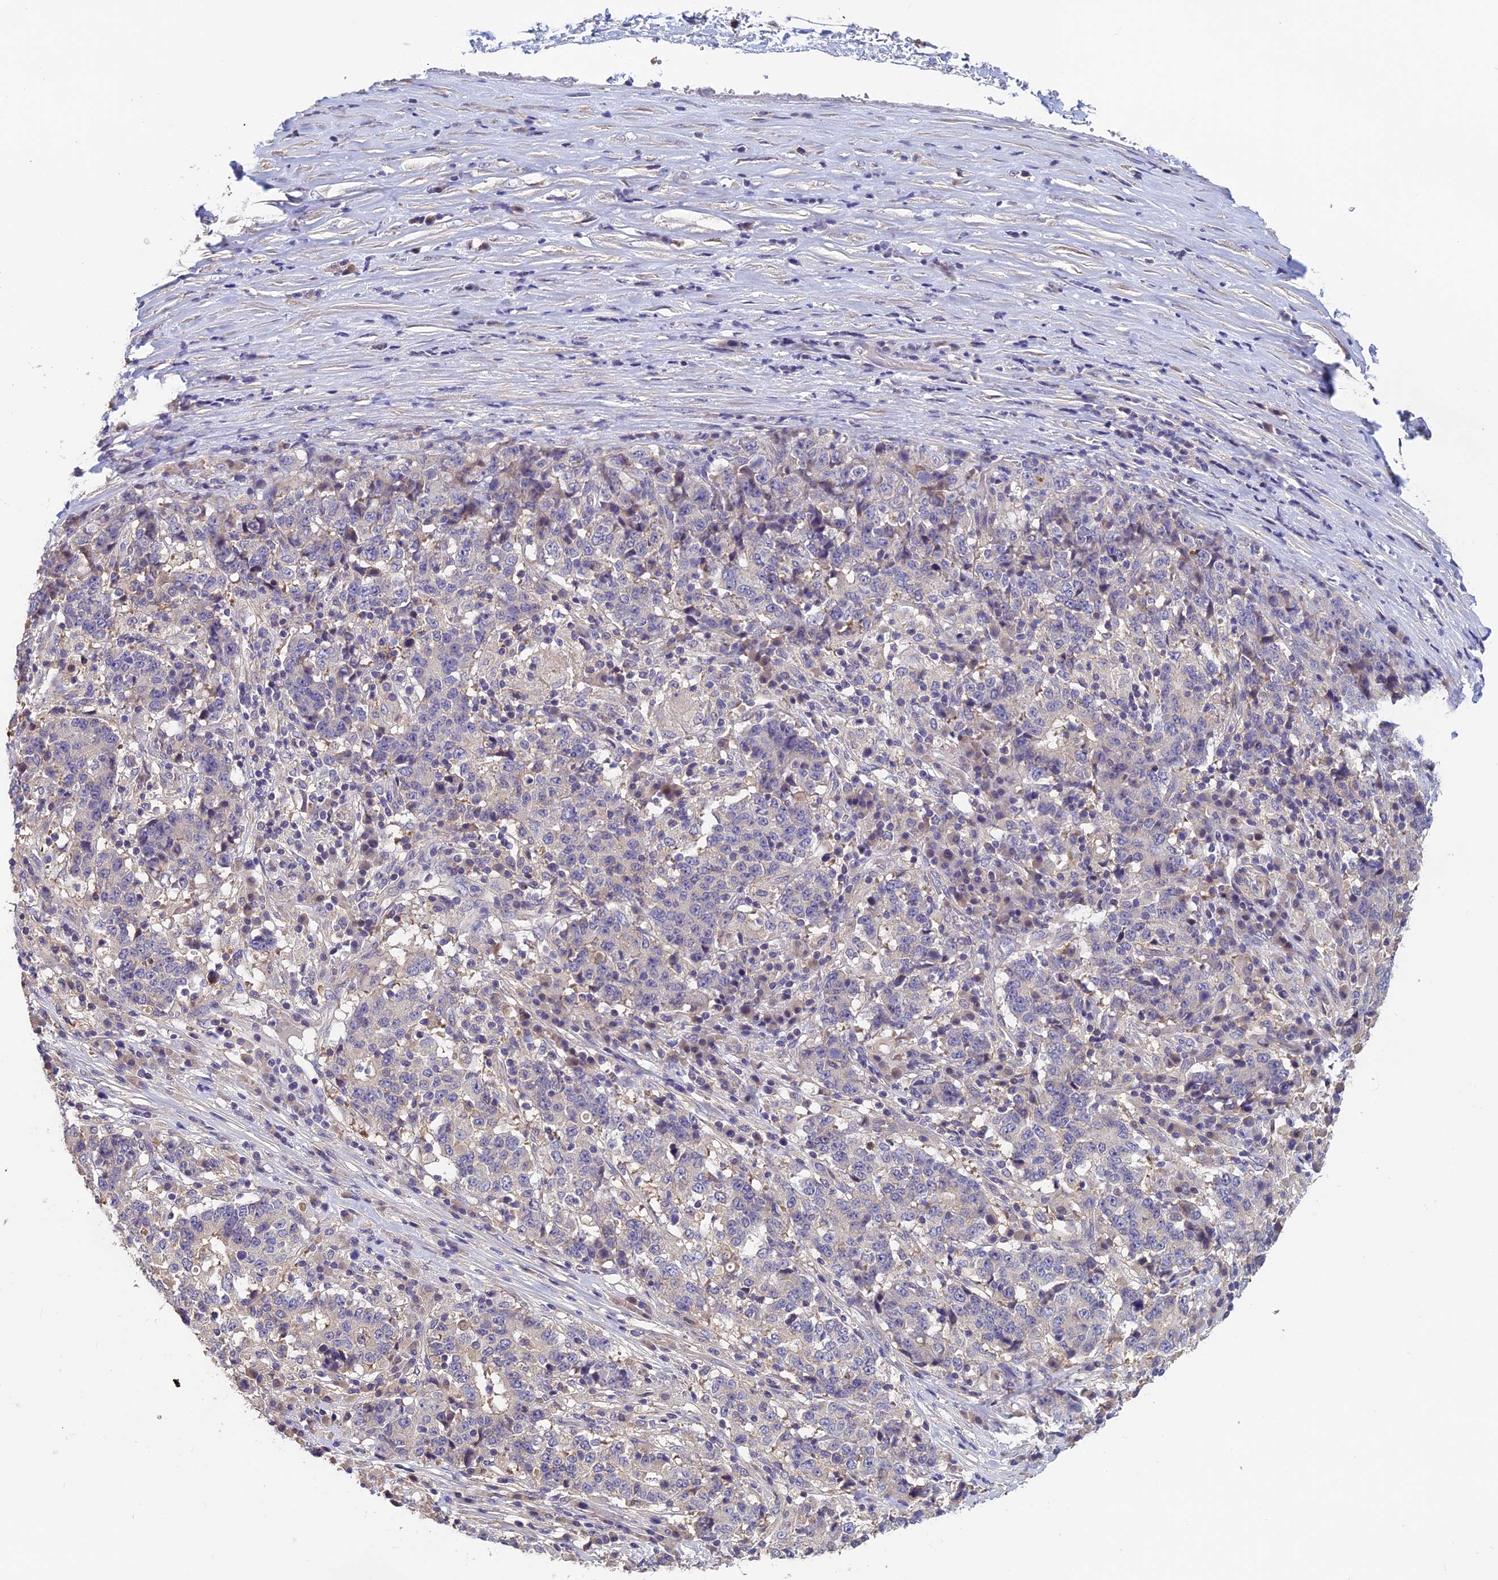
{"staining": {"intensity": "negative", "quantity": "none", "location": "none"}, "tissue": "stomach cancer", "cell_type": "Tumor cells", "image_type": "cancer", "snomed": [{"axis": "morphology", "description": "Adenocarcinoma, NOS"}, {"axis": "topography", "description": "Stomach"}], "caption": "The photomicrograph reveals no significant positivity in tumor cells of stomach cancer (adenocarcinoma).", "gene": "HECA", "patient": {"sex": "male", "age": 59}}